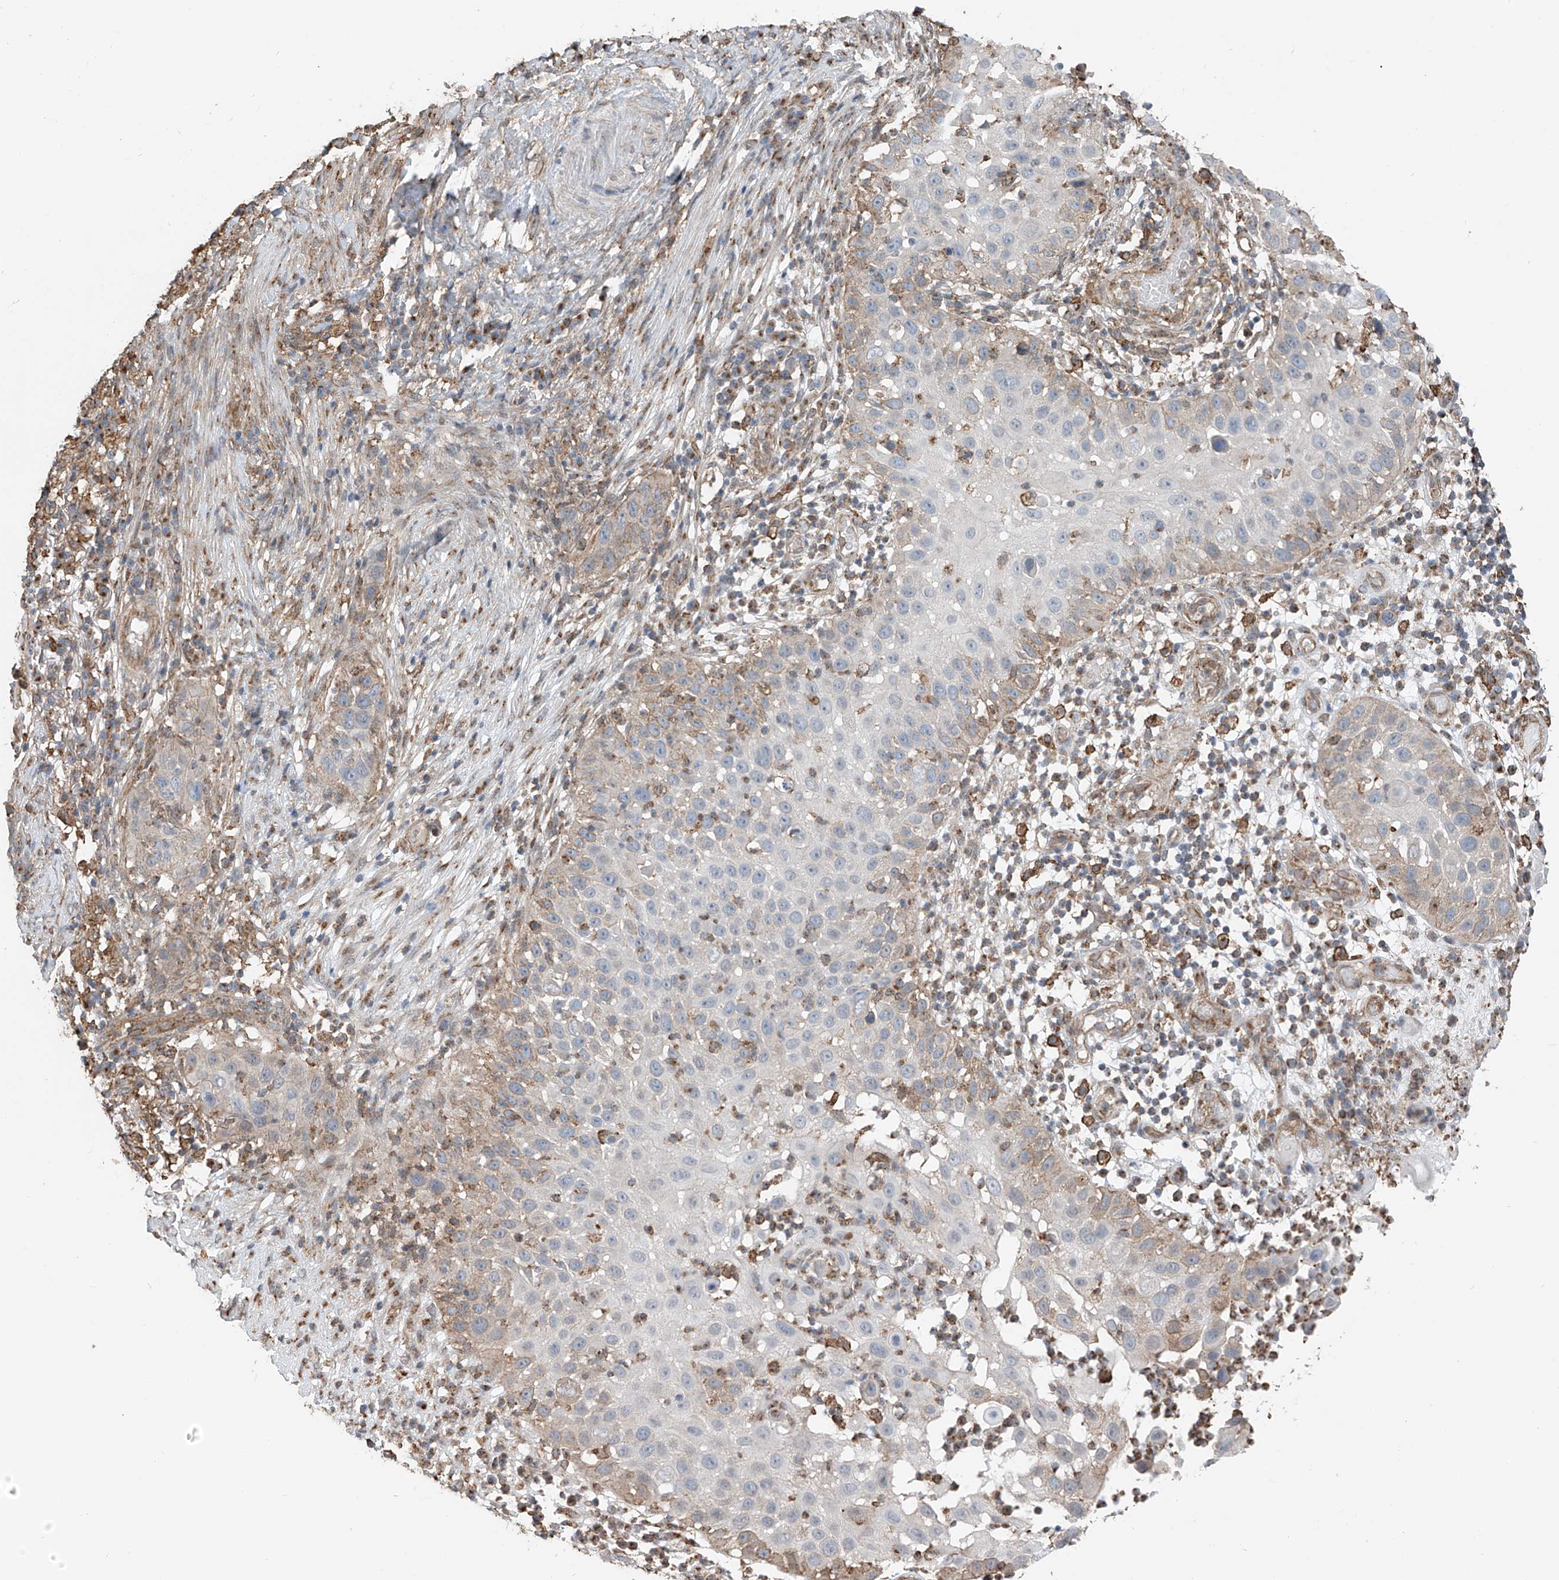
{"staining": {"intensity": "negative", "quantity": "none", "location": "none"}, "tissue": "skin cancer", "cell_type": "Tumor cells", "image_type": "cancer", "snomed": [{"axis": "morphology", "description": "Squamous cell carcinoma, NOS"}, {"axis": "topography", "description": "Skin"}], "caption": "The IHC photomicrograph has no significant positivity in tumor cells of skin cancer (squamous cell carcinoma) tissue.", "gene": "ZNF189", "patient": {"sex": "female", "age": 44}}